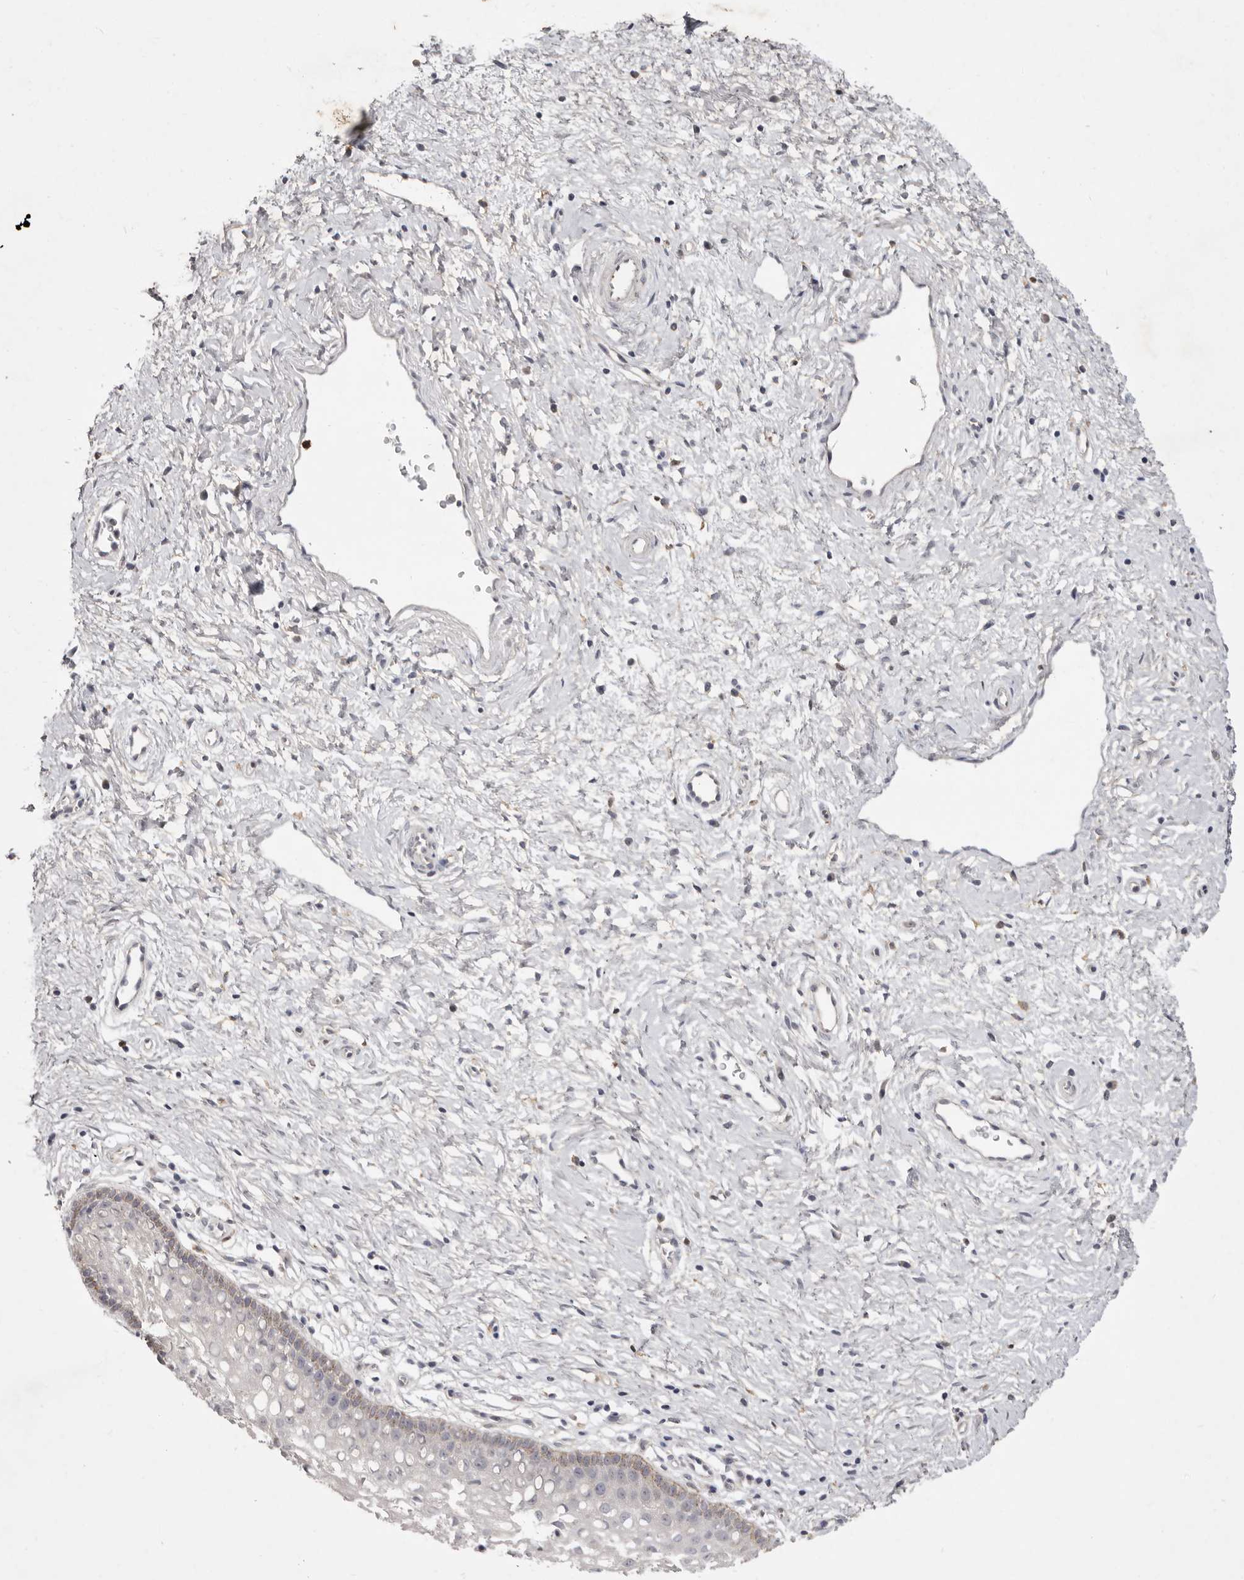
{"staining": {"intensity": "weak", "quantity": "<25%", "location": "cytoplasmic/membranous"}, "tissue": "cervix", "cell_type": "Glandular cells", "image_type": "normal", "snomed": [{"axis": "morphology", "description": "Normal tissue, NOS"}, {"axis": "topography", "description": "Cervix"}], "caption": "An immunohistochemistry (IHC) image of normal cervix is shown. There is no staining in glandular cells of cervix.", "gene": "GPR84", "patient": {"sex": "female", "age": 27}}